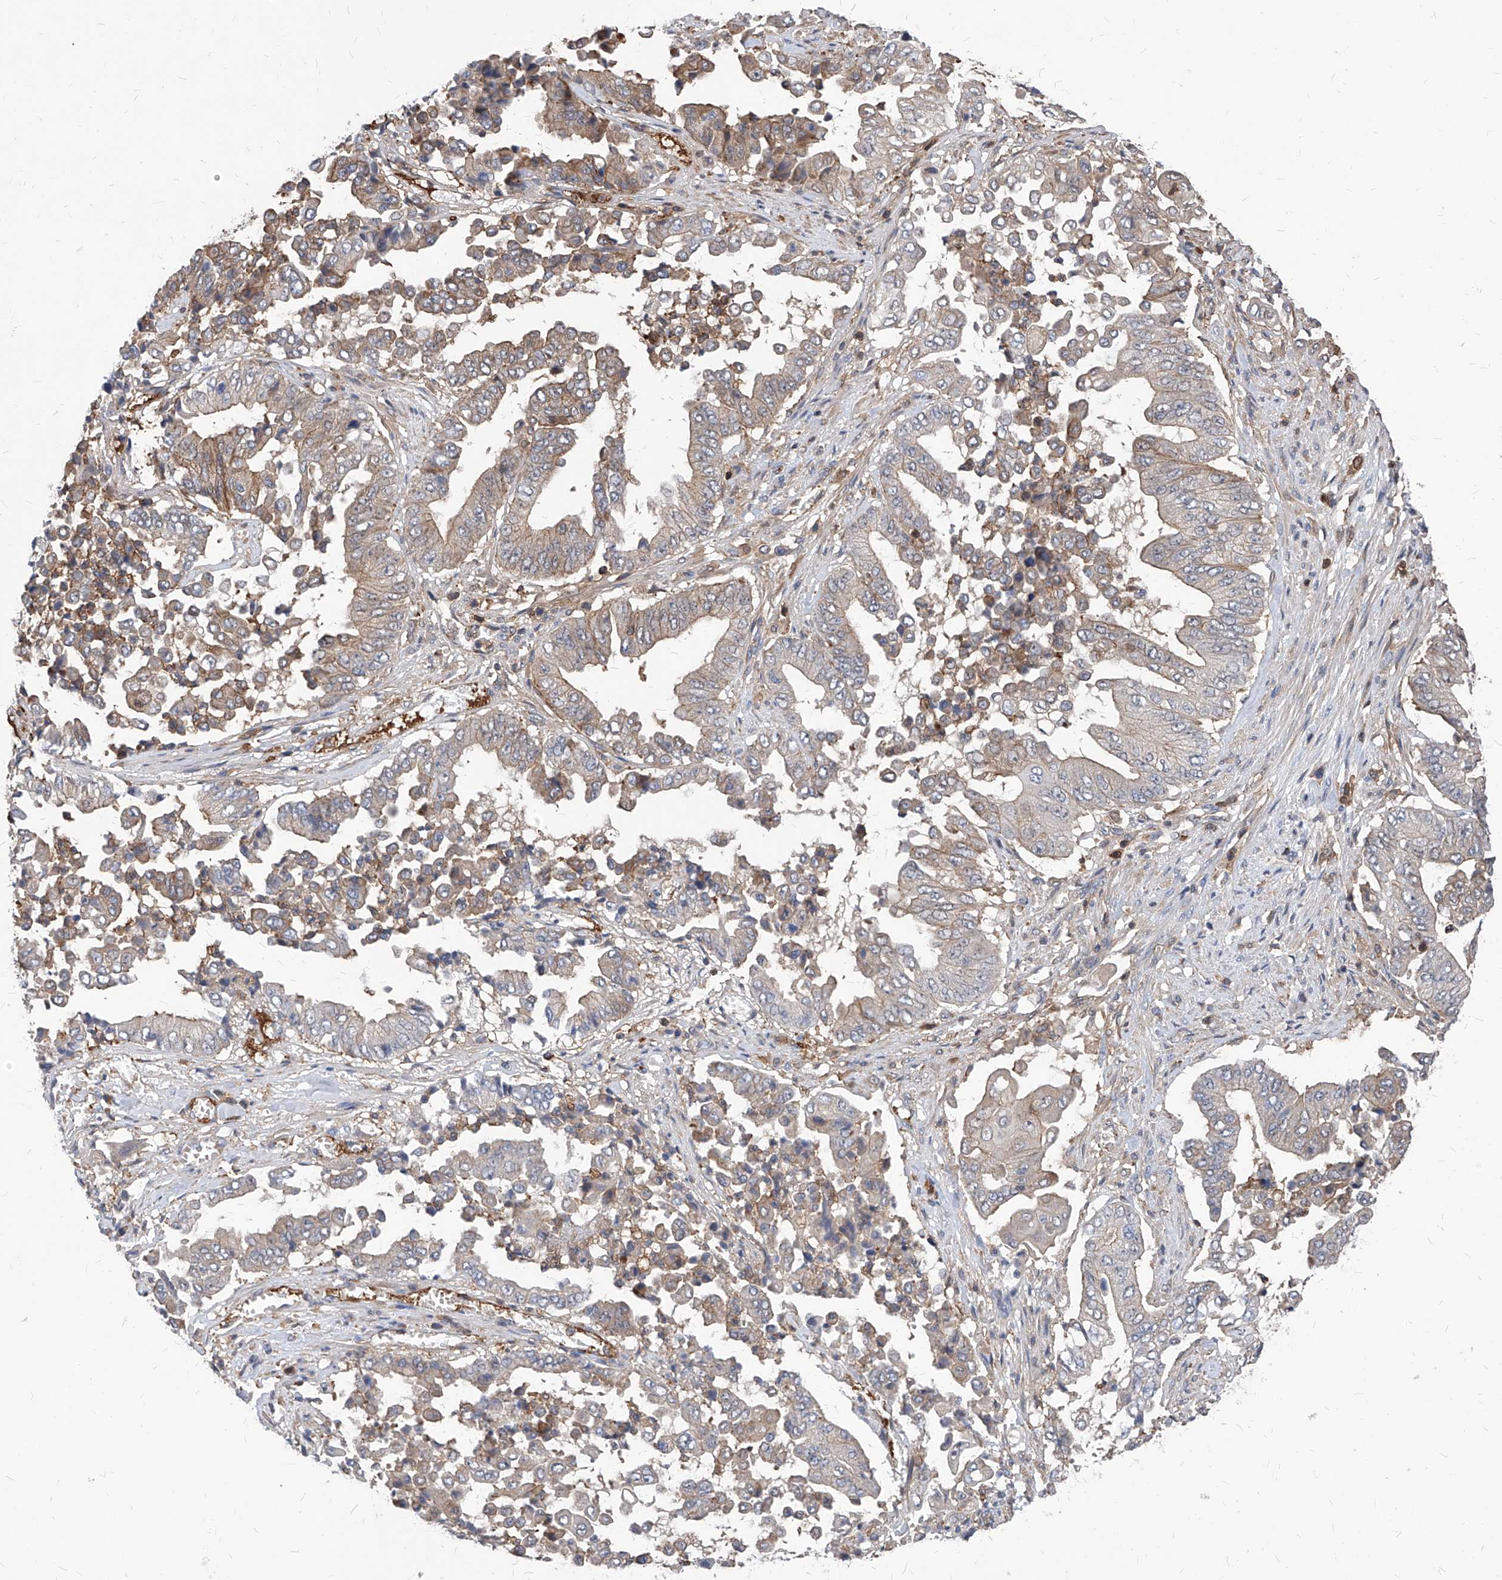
{"staining": {"intensity": "weak", "quantity": "25%-75%", "location": "cytoplasmic/membranous"}, "tissue": "pancreatic cancer", "cell_type": "Tumor cells", "image_type": "cancer", "snomed": [{"axis": "morphology", "description": "Adenocarcinoma, NOS"}, {"axis": "topography", "description": "Pancreas"}], "caption": "Protein expression by immunohistochemistry demonstrates weak cytoplasmic/membranous expression in about 25%-75% of tumor cells in pancreatic cancer.", "gene": "ABRACL", "patient": {"sex": "female", "age": 77}}